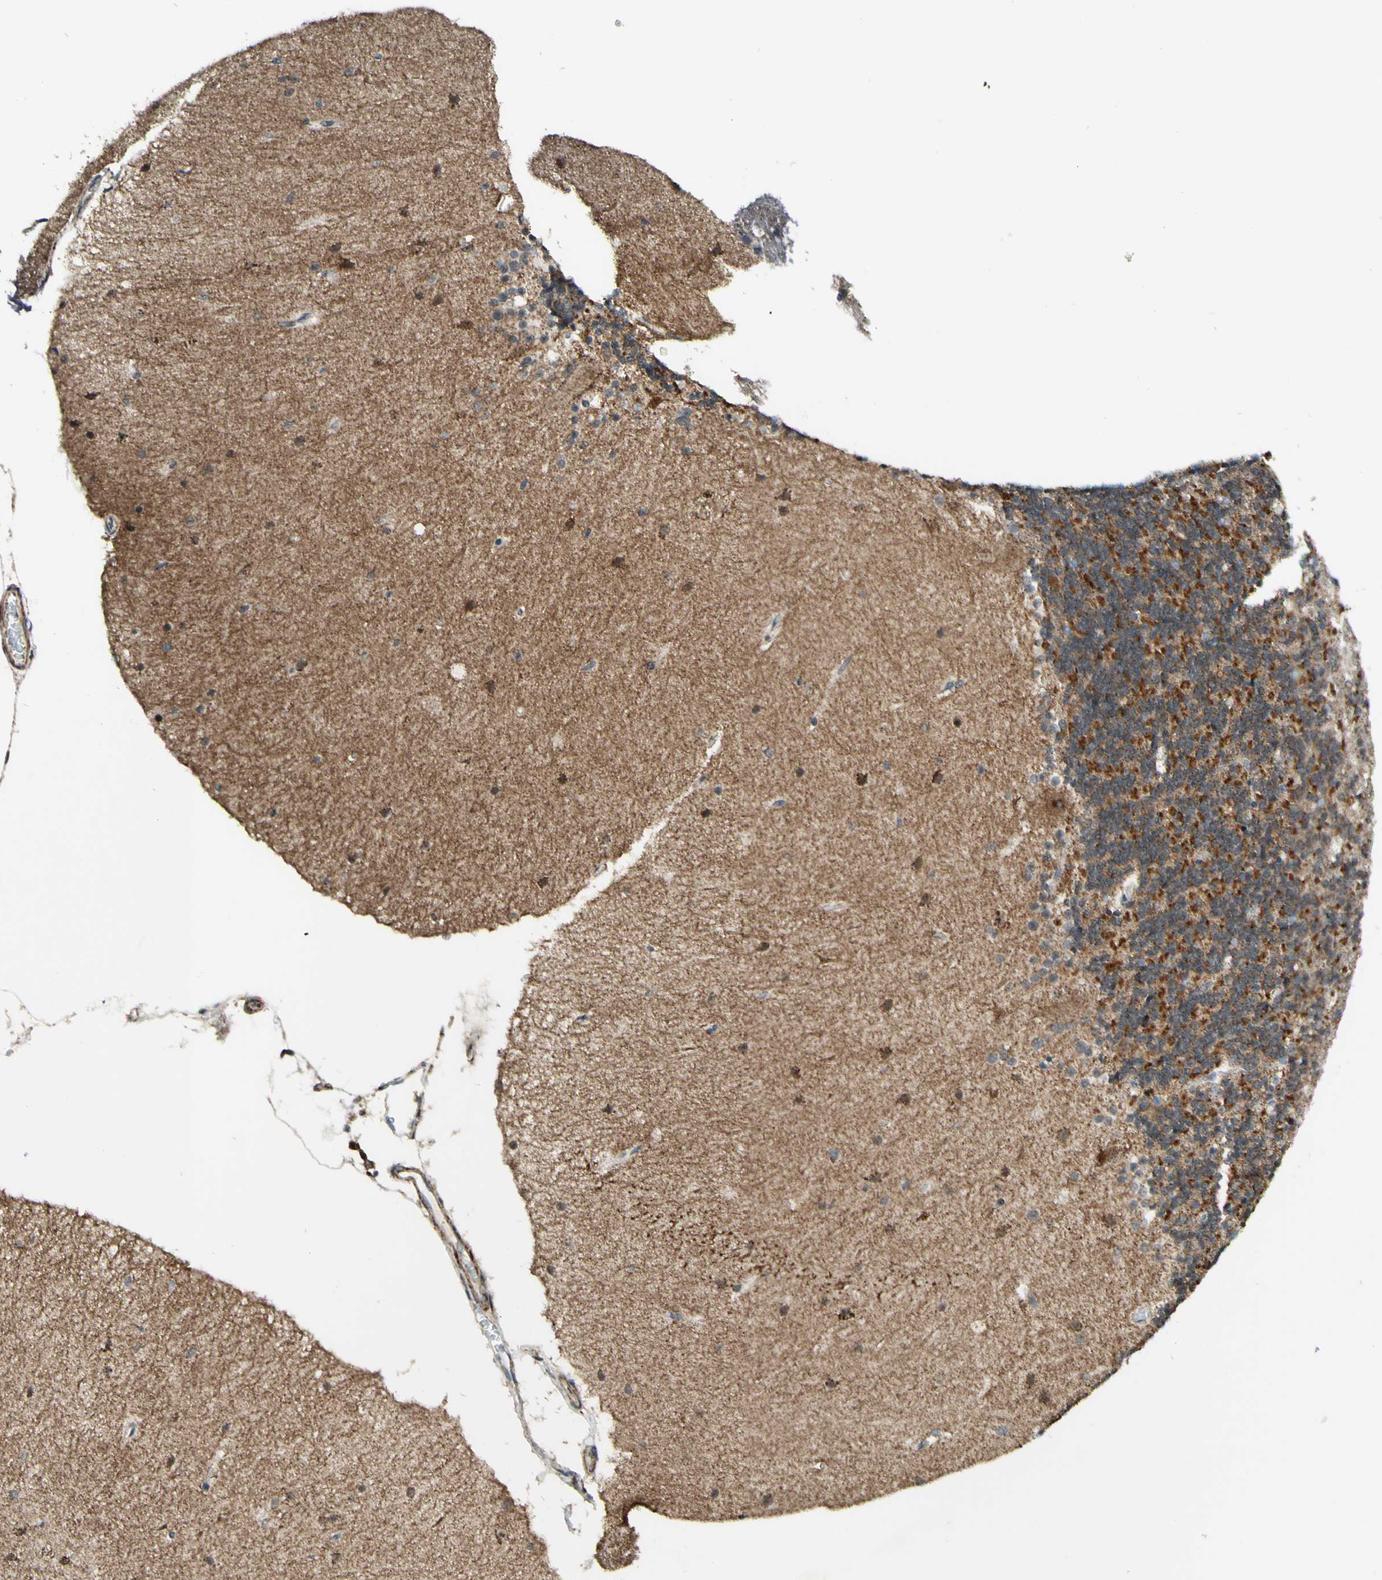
{"staining": {"intensity": "strong", "quantity": "25%-75%", "location": "cytoplasmic/membranous"}, "tissue": "cerebellum", "cell_type": "Cells in granular layer", "image_type": "normal", "snomed": [{"axis": "morphology", "description": "Normal tissue, NOS"}, {"axis": "topography", "description": "Cerebellum"}], "caption": "Immunohistochemical staining of unremarkable human cerebellum displays strong cytoplasmic/membranous protein positivity in approximately 25%-75% of cells in granular layer. (DAB IHC with brightfield microscopy, high magnification).", "gene": "DHRS3", "patient": {"sex": "female", "age": 54}}